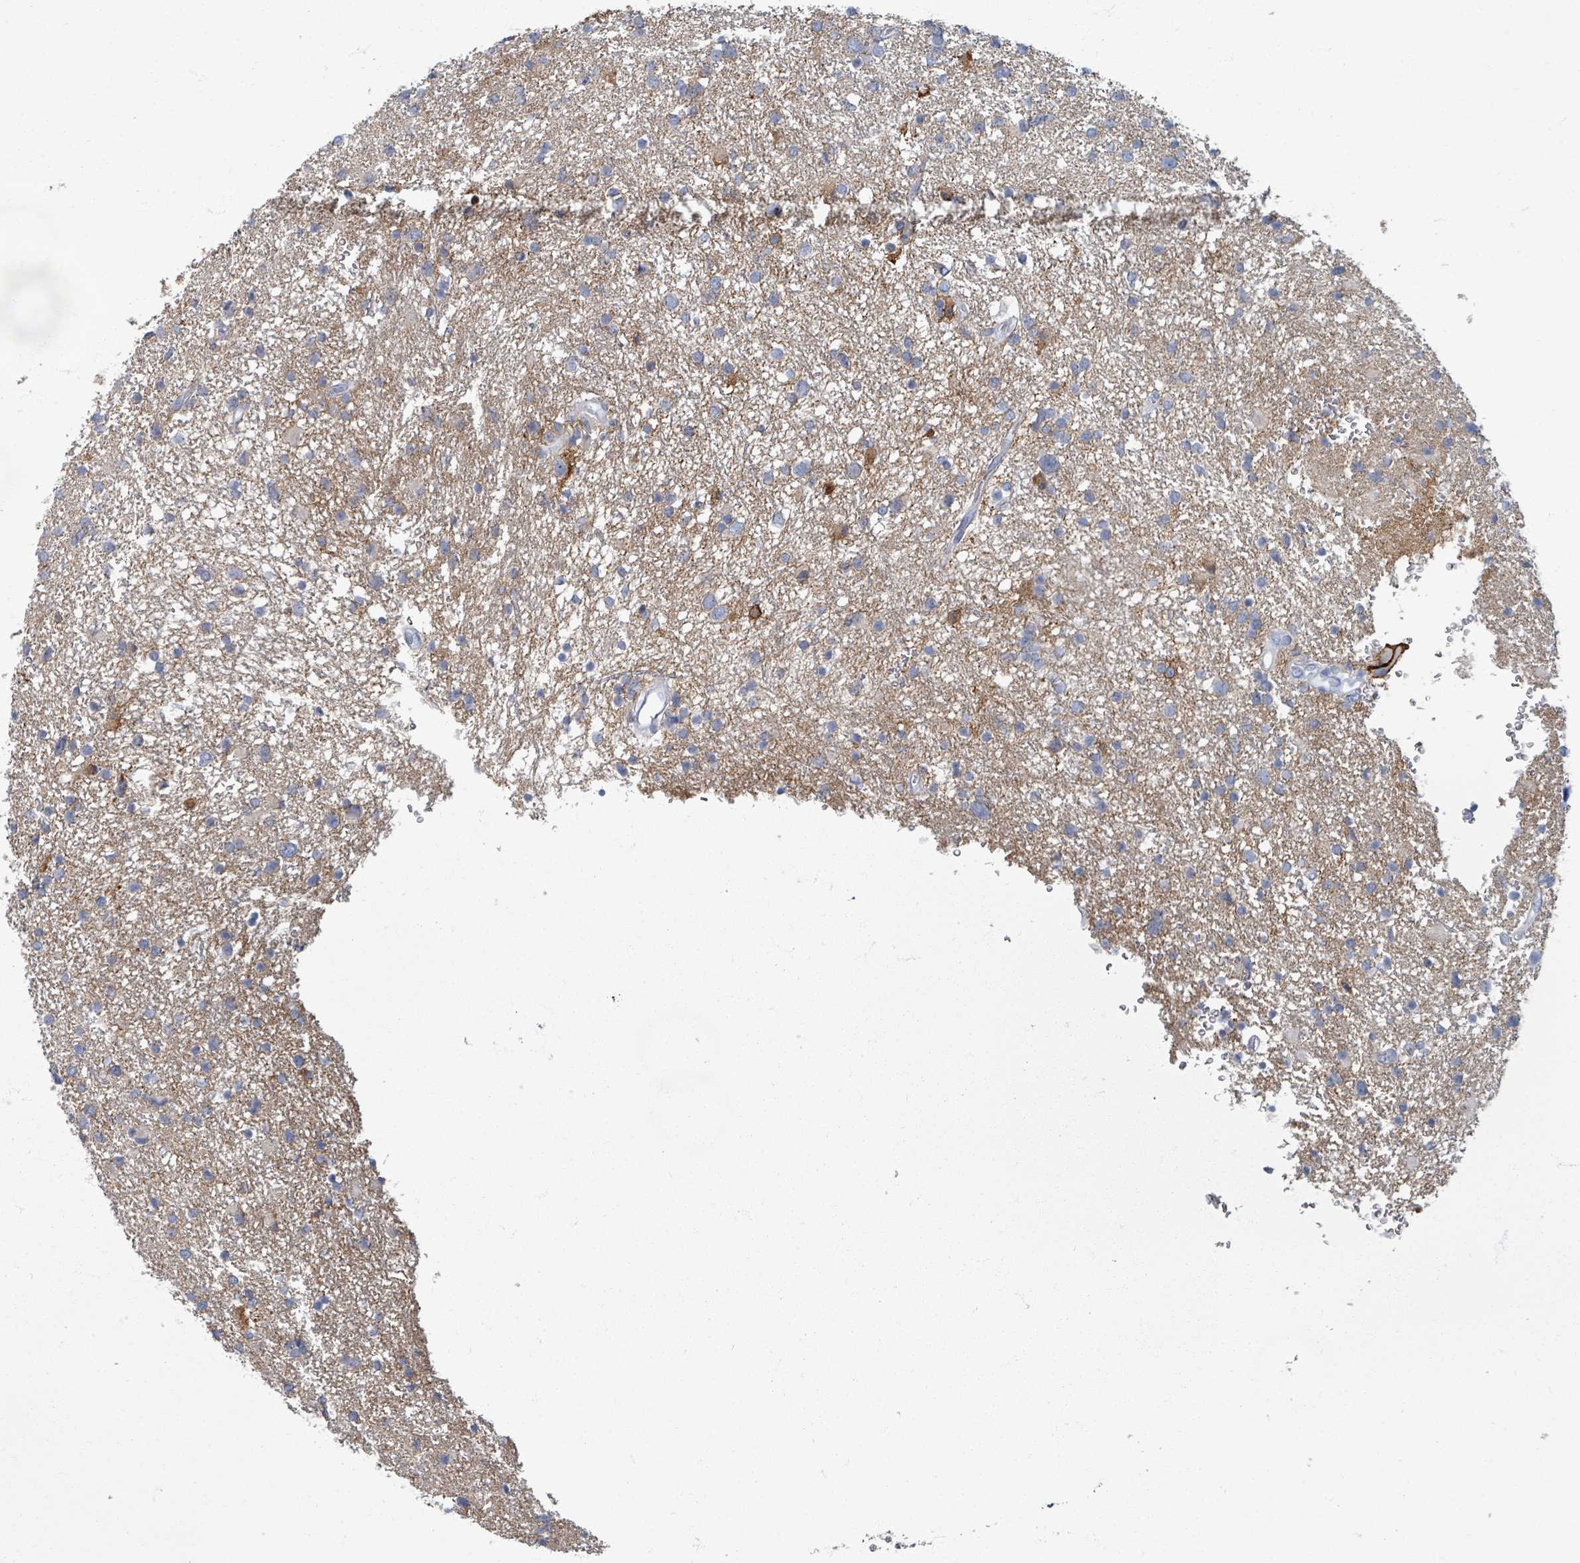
{"staining": {"intensity": "negative", "quantity": "none", "location": "none"}, "tissue": "glioma", "cell_type": "Tumor cells", "image_type": "cancer", "snomed": [{"axis": "morphology", "description": "Glioma, malignant, Low grade"}, {"axis": "topography", "description": "Brain"}], "caption": "This is an immunohistochemistry (IHC) photomicrograph of human low-grade glioma (malignant). There is no staining in tumor cells.", "gene": "TAS2R1", "patient": {"sex": "female", "age": 32}}